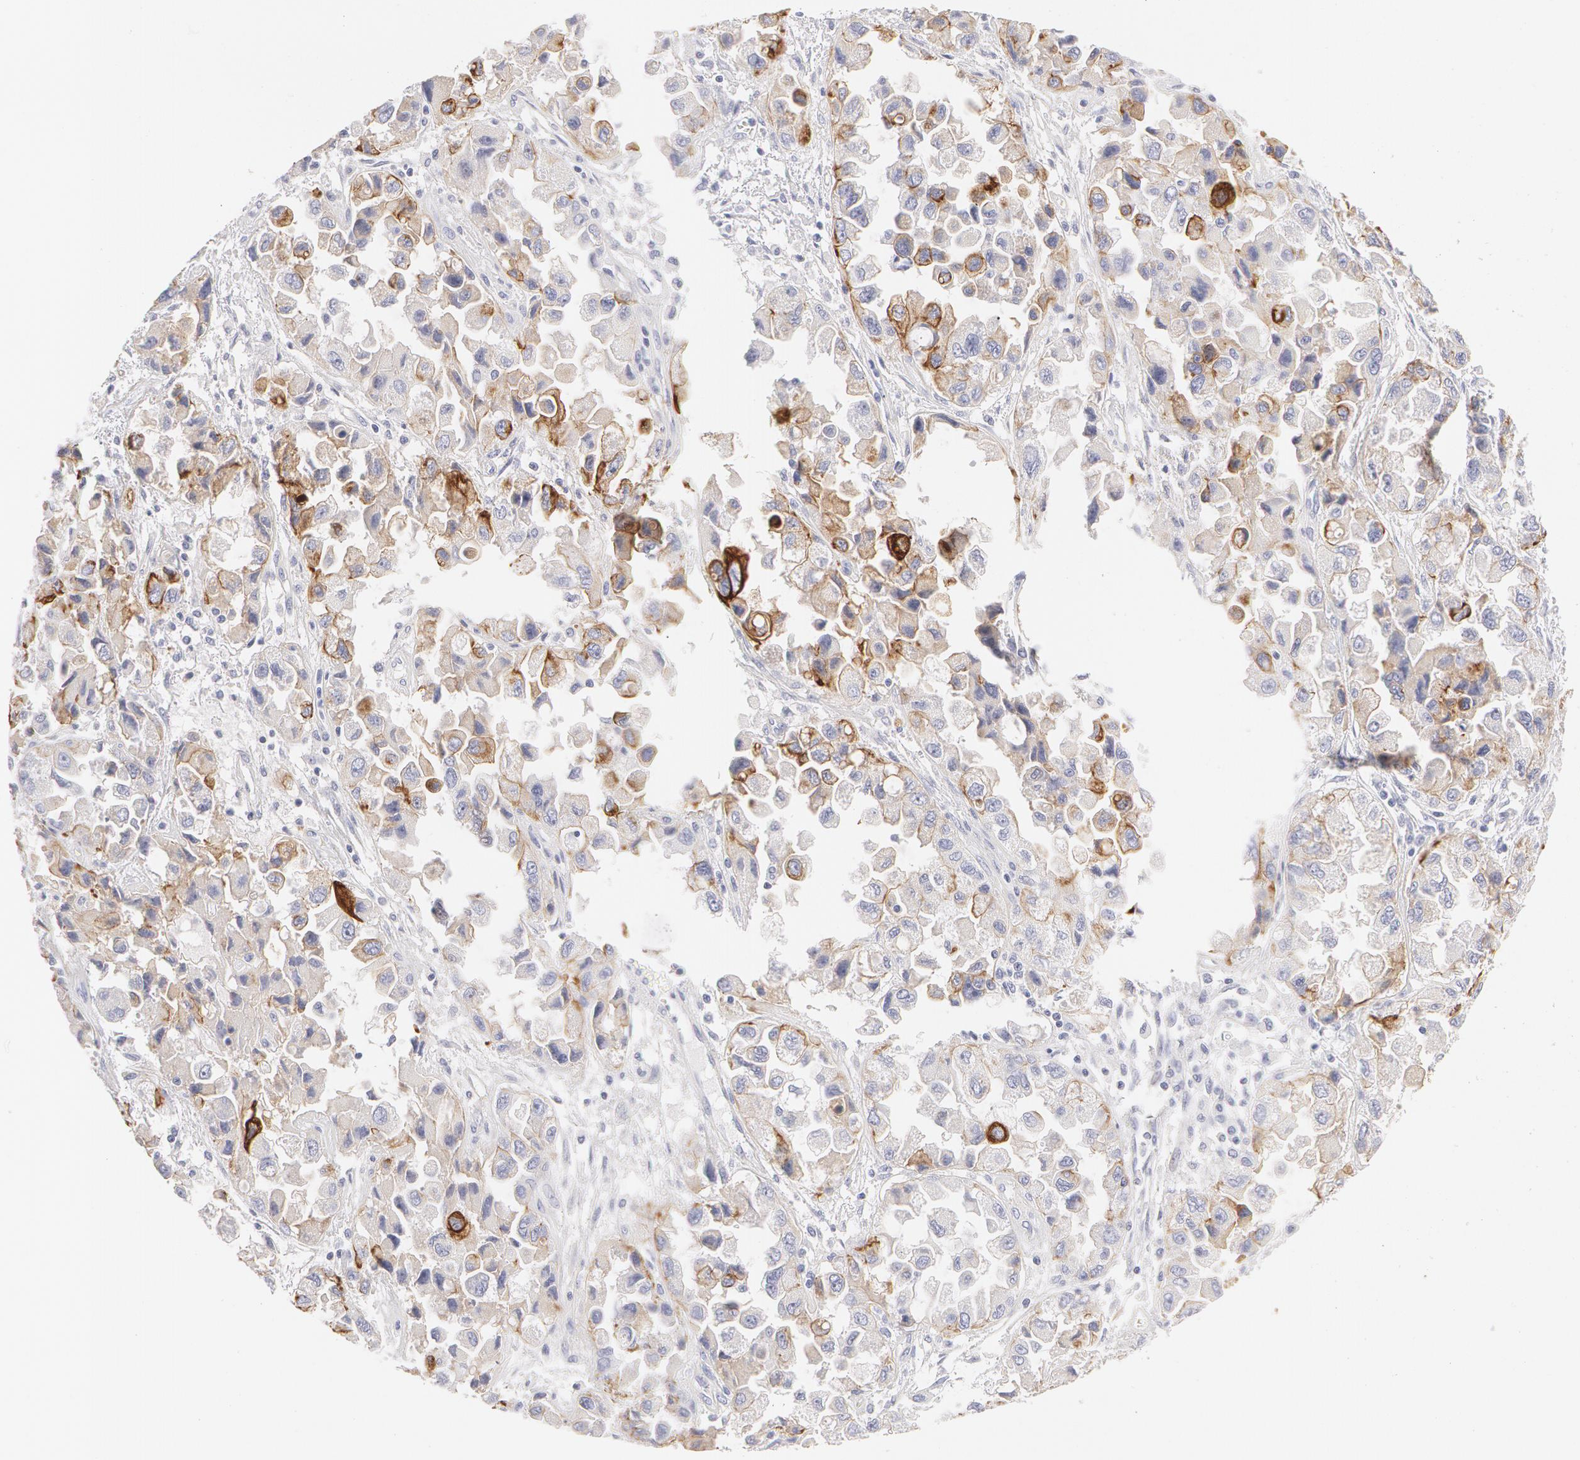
{"staining": {"intensity": "moderate", "quantity": "<25%", "location": "cytoplasmic/membranous"}, "tissue": "ovarian cancer", "cell_type": "Tumor cells", "image_type": "cancer", "snomed": [{"axis": "morphology", "description": "Cystadenocarcinoma, serous, NOS"}, {"axis": "topography", "description": "Ovary"}], "caption": "Ovarian serous cystadenocarcinoma stained for a protein reveals moderate cytoplasmic/membranous positivity in tumor cells. Nuclei are stained in blue.", "gene": "KRT8", "patient": {"sex": "female", "age": 84}}